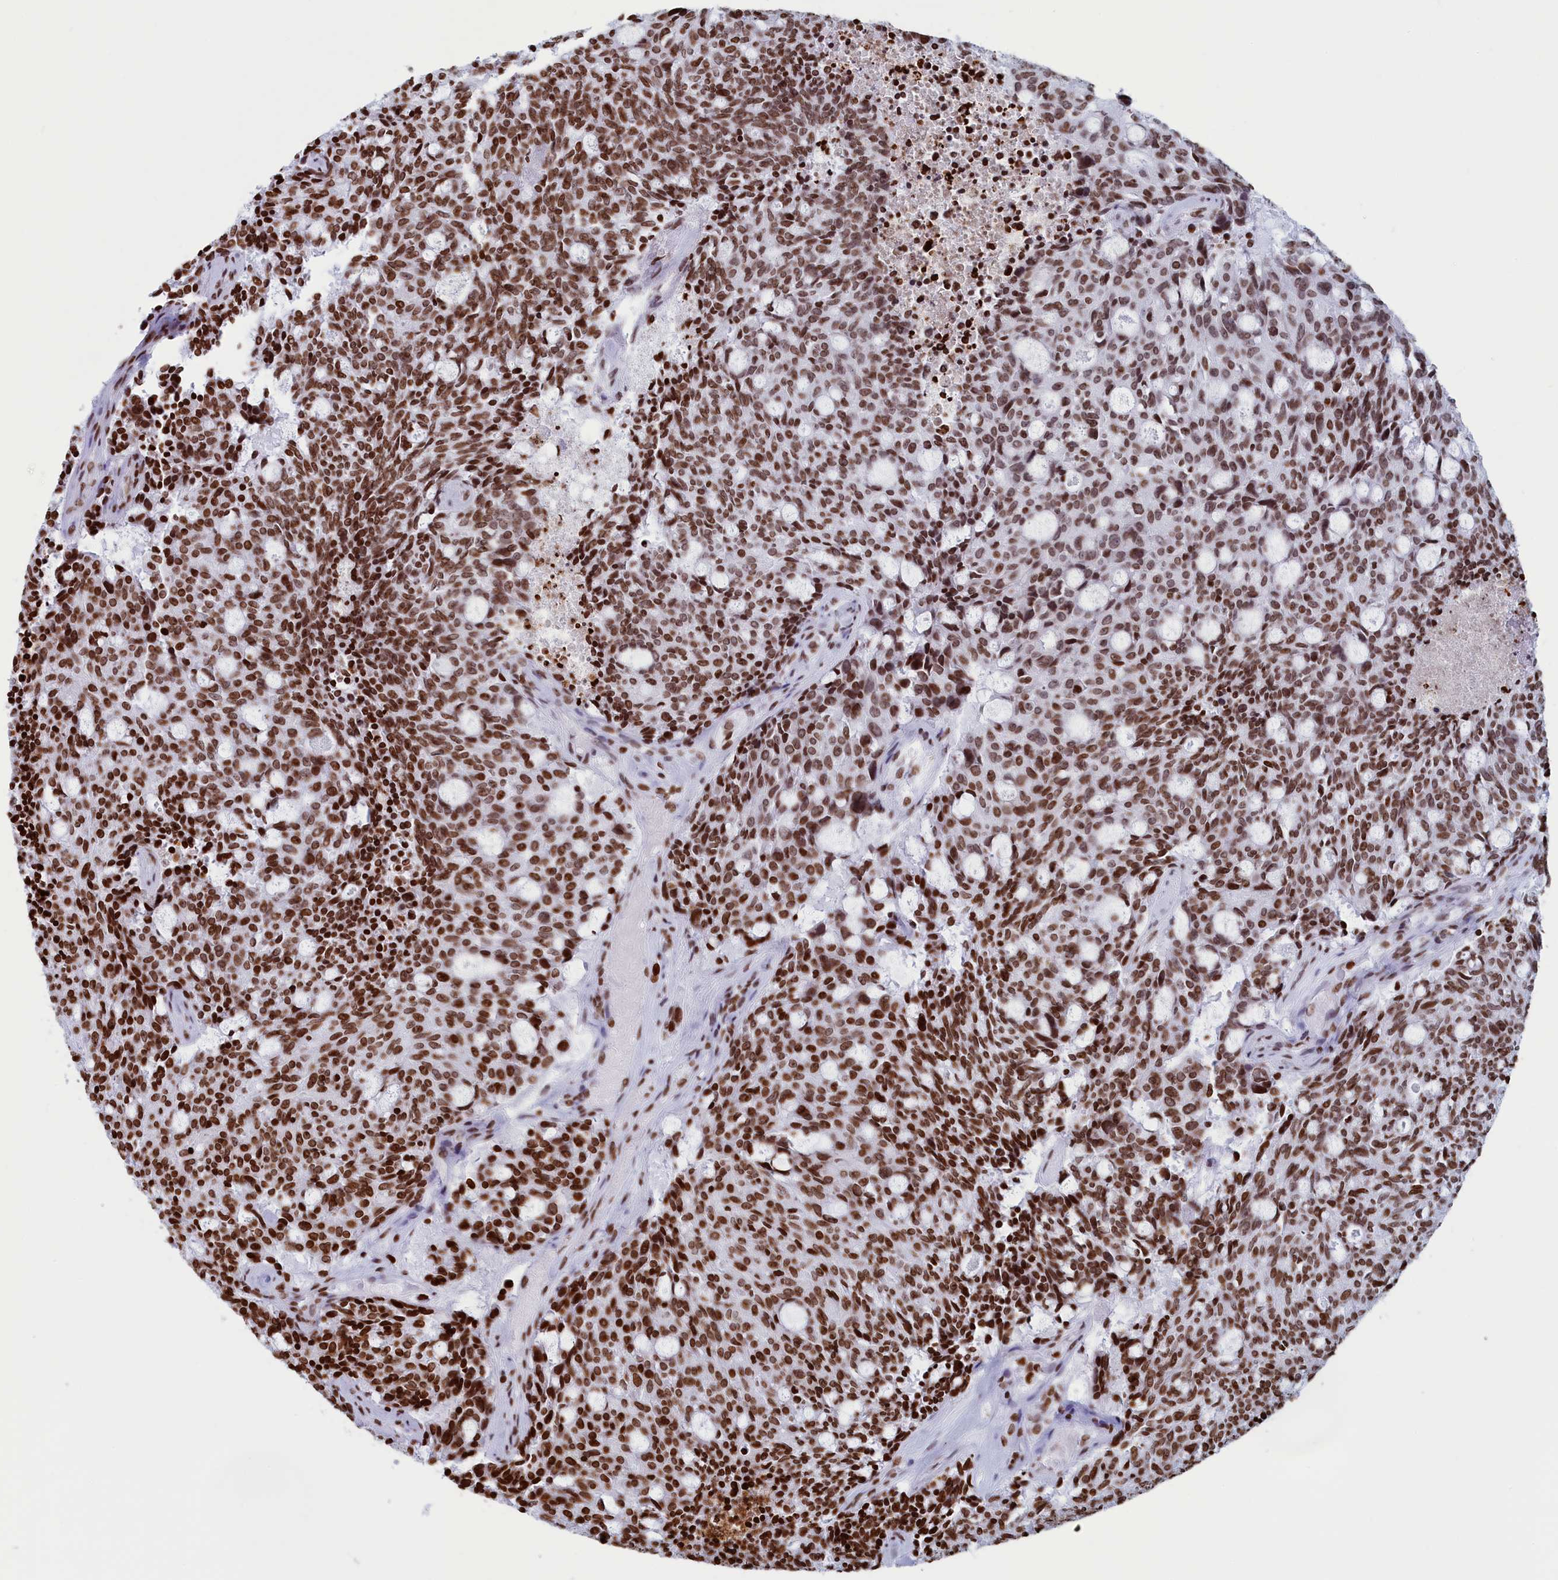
{"staining": {"intensity": "strong", "quantity": ">75%", "location": "nuclear"}, "tissue": "carcinoid", "cell_type": "Tumor cells", "image_type": "cancer", "snomed": [{"axis": "morphology", "description": "Carcinoid, malignant, NOS"}, {"axis": "topography", "description": "Pancreas"}], "caption": "High-magnification brightfield microscopy of carcinoid stained with DAB (3,3'-diaminobenzidine) (brown) and counterstained with hematoxylin (blue). tumor cells exhibit strong nuclear positivity is seen in approximately>75% of cells.", "gene": "APOBEC3A", "patient": {"sex": "female", "age": 54}}